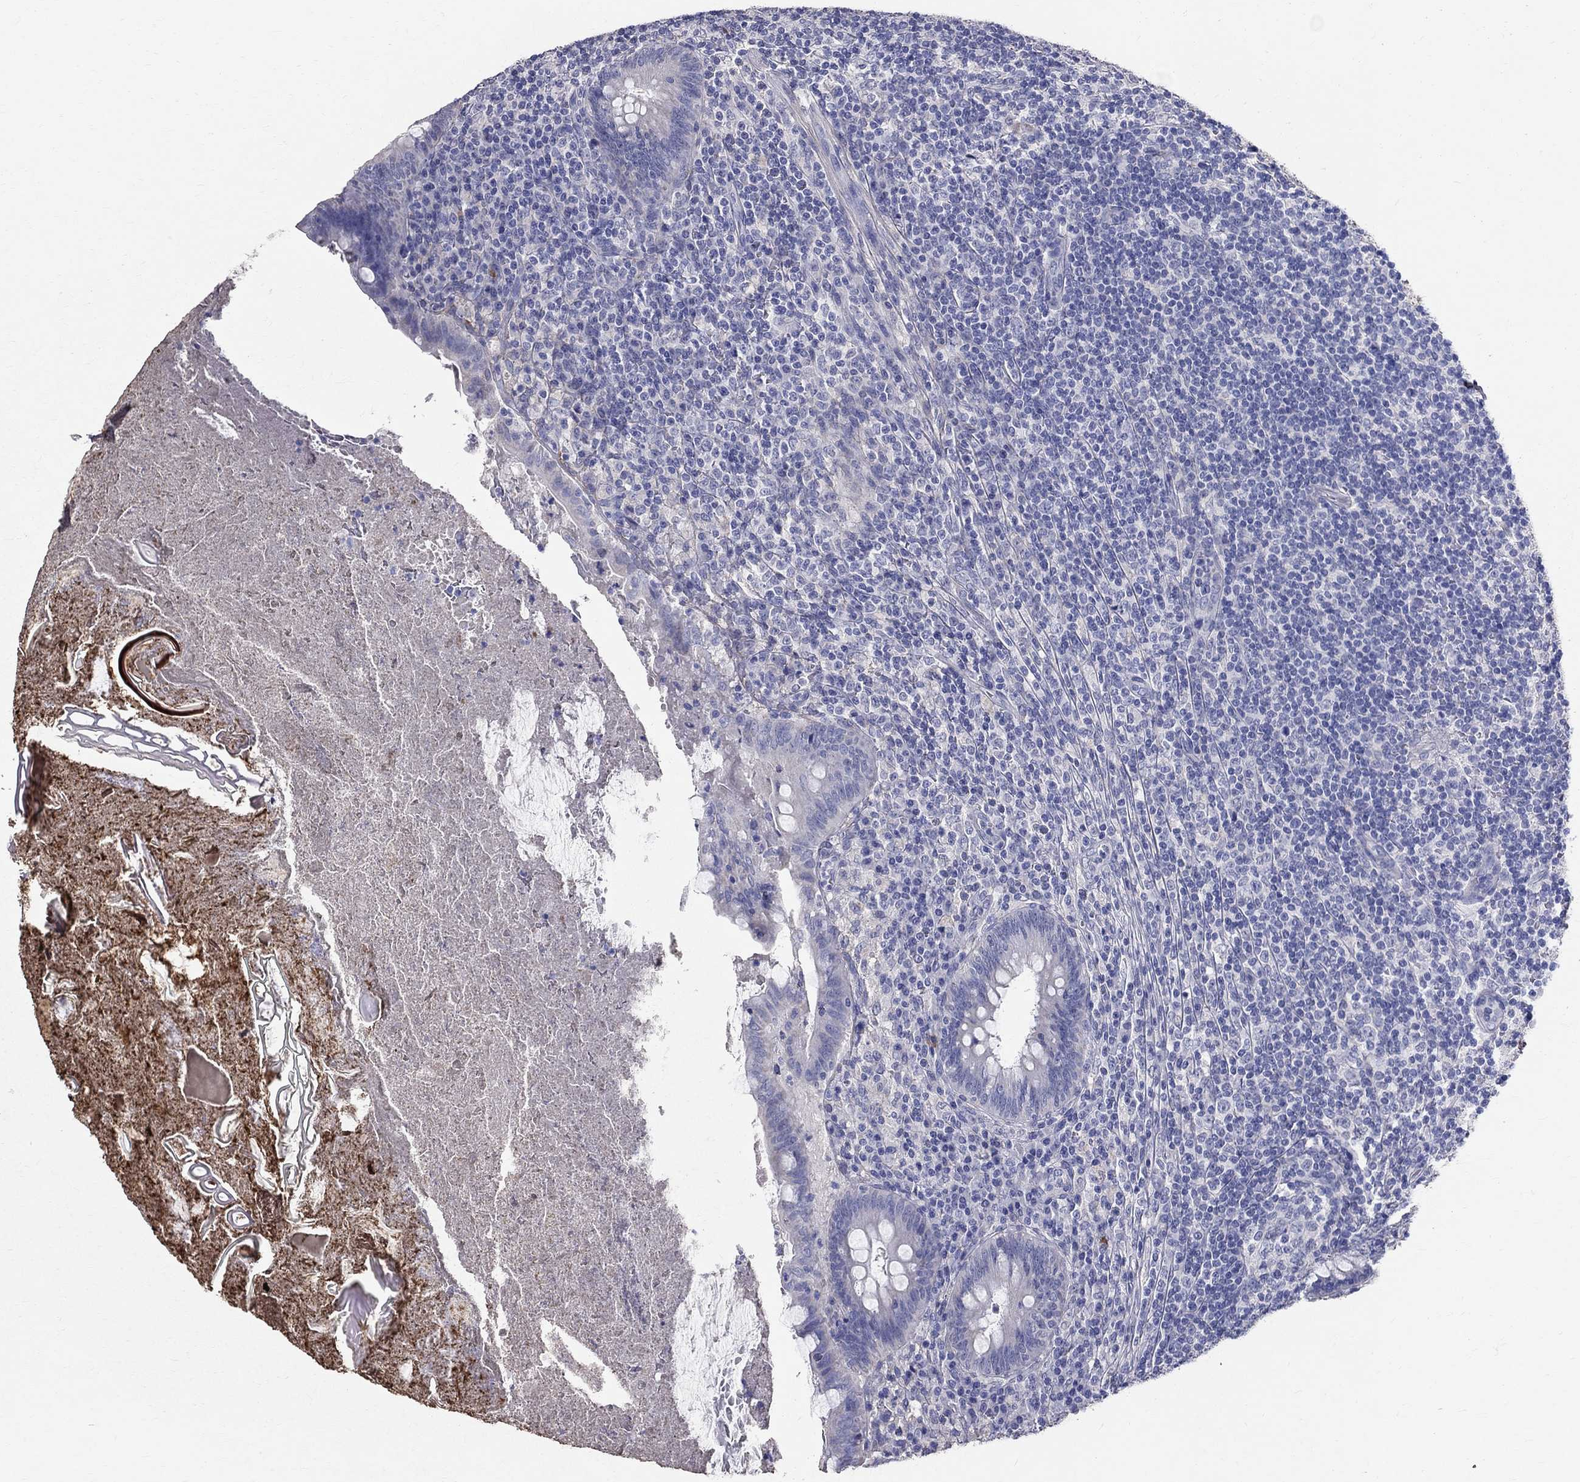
{"staining": {"intensity": "negative", "quantity": "none", "location": "none"}, "tissue": "appendix", "cell_type": "Glandular cells", "image_type": "normal", "snomed": [{"axis": "morphology", "description": "Normal tissue, NOS"}, {"axis": "topography", "description": "Appendix"}], "caption": "Glandular cells show no significant protein positivity in benign appendix. (IHC, brightfield microscopy, high magnification).", "gene": "ANXA10", "patient": {"sex": "male", "age": 47}}